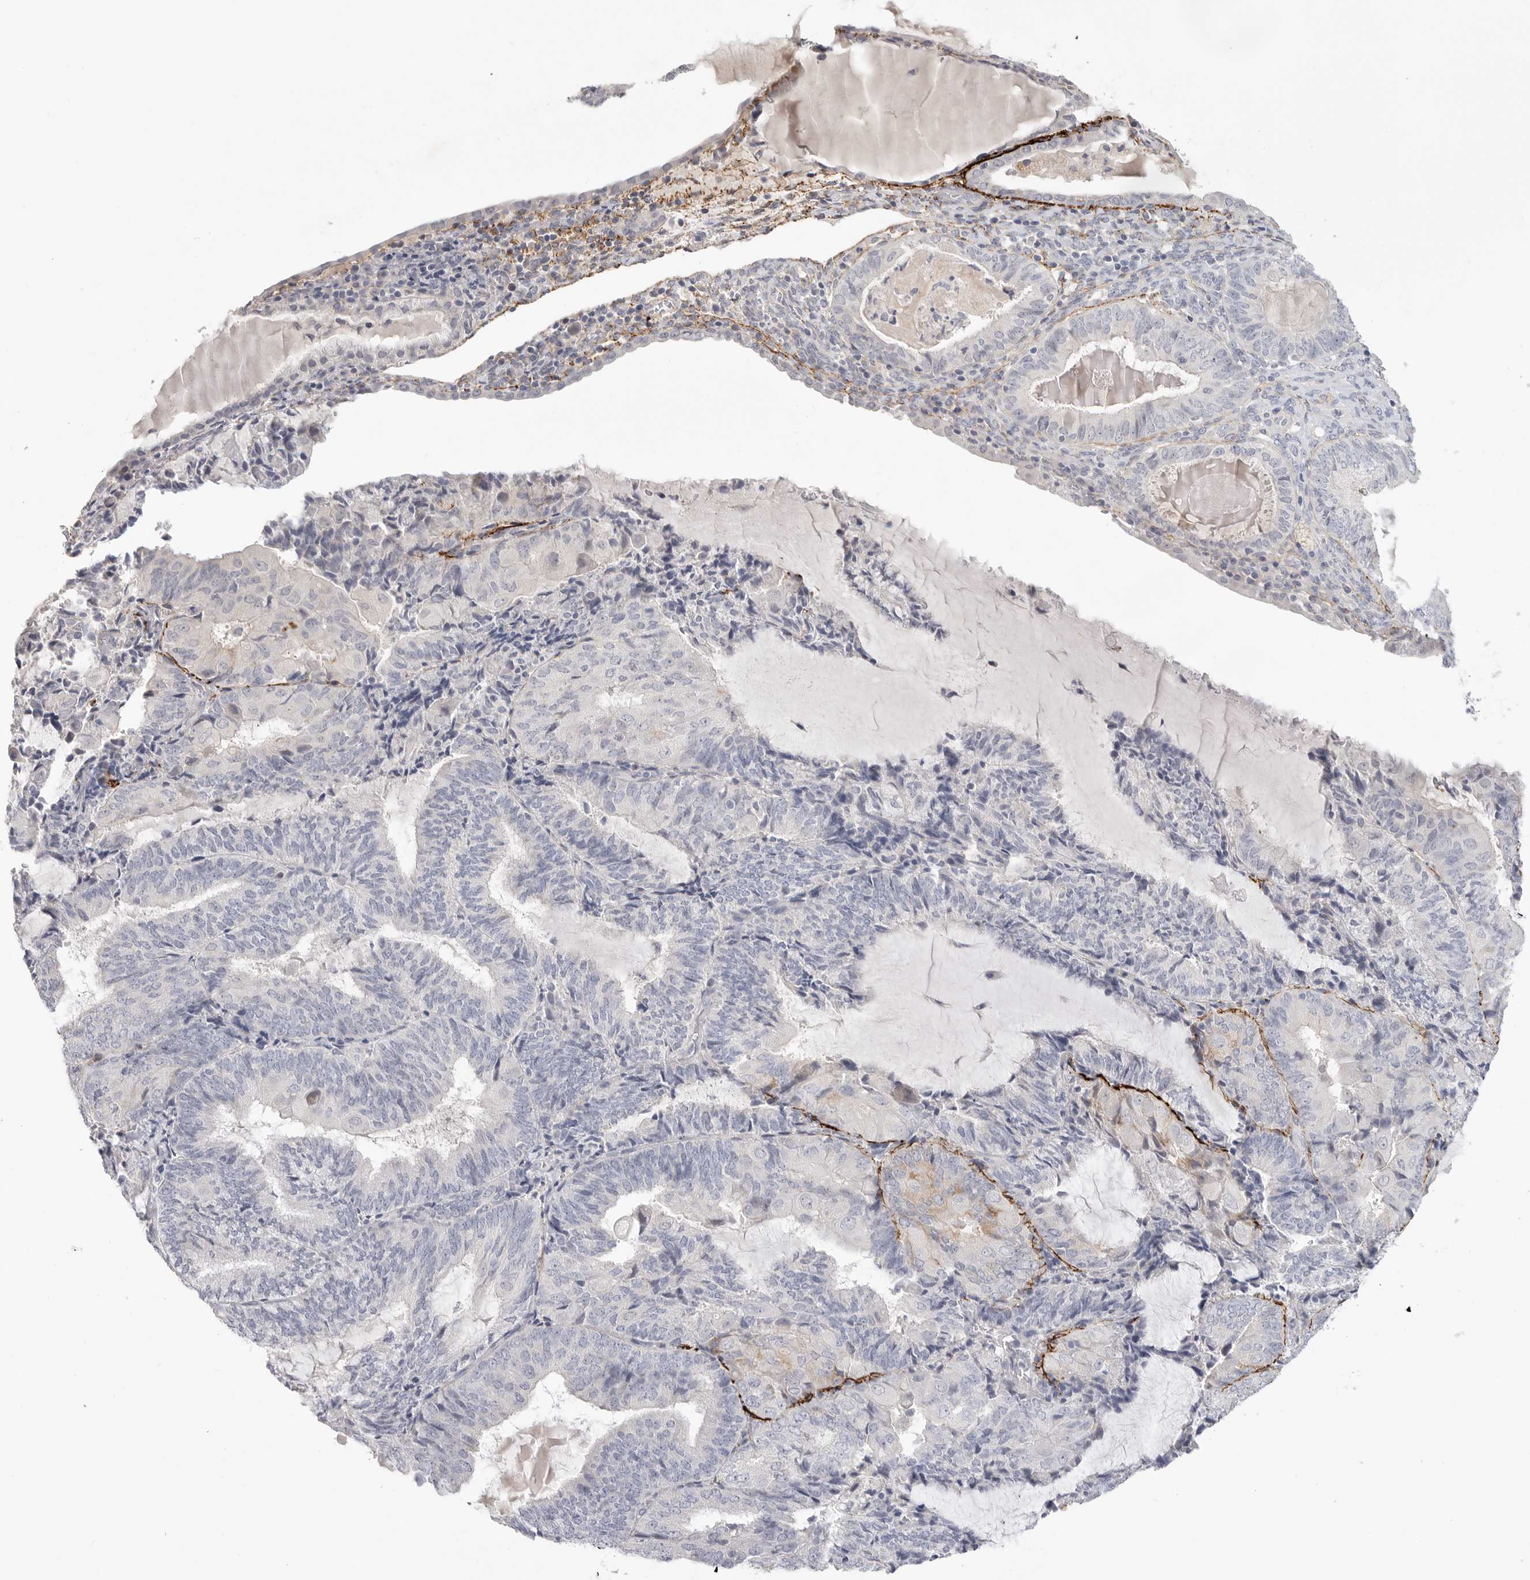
{"staining": {"intensity": "negative", "quantity": "none", "location": "none"}, "tissue": "endometrial cancer", "cell_type": "Tumor cells", "image_type": "cancer", "snomed": [{"axis": "morphology", "description": "Adenocarcinoma, NOS"}, {"axis": "topography", "description": "Endometrium"}], "caption": "Endometrial cancer was stained to show a protein in brown. There is no significant expression in tumor cells.", "gene": "FBN2", "patient": {"sex": "female", "age": 81}}